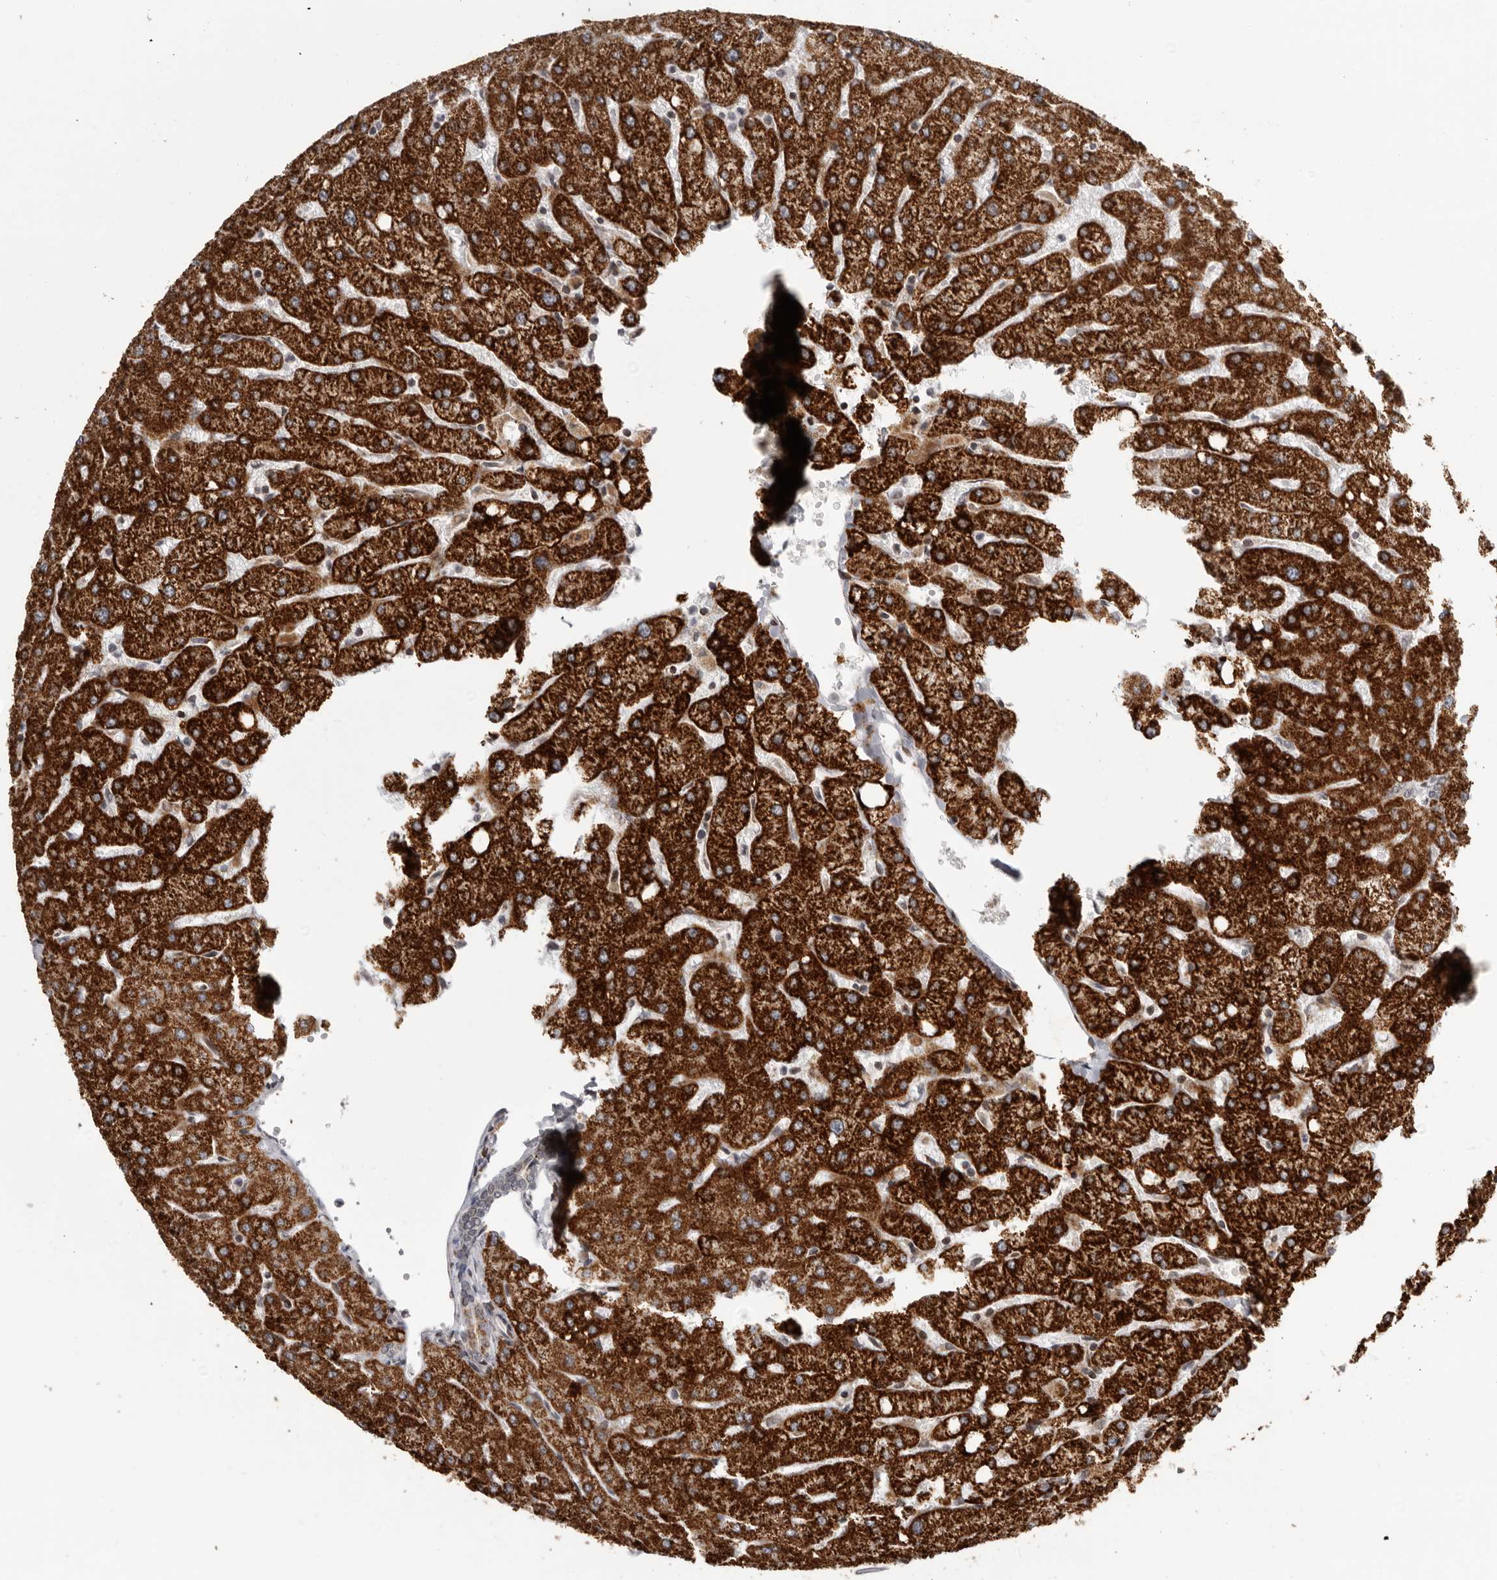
{"staining": {"intensity": "negative", "quantity": "none", "location": "none"}, "tissue": "liver", "cell_type": "Cholangiocytes", "image_type": "normal", "snomed": [{"axis": "morphology", "description": "Normal tissue, NOS"}, {"axis": "topography", "description": "Liver"}], "caption": "Immunohistochemistry (IHC) of normal liver shows no expression in cholangiocytes. The staining is performed using DAB brown chromogen with nuclei counter-stained in using hematoxylin.", "gene": "C17orf99", "patient": {"sex": "female", "age": 54}}